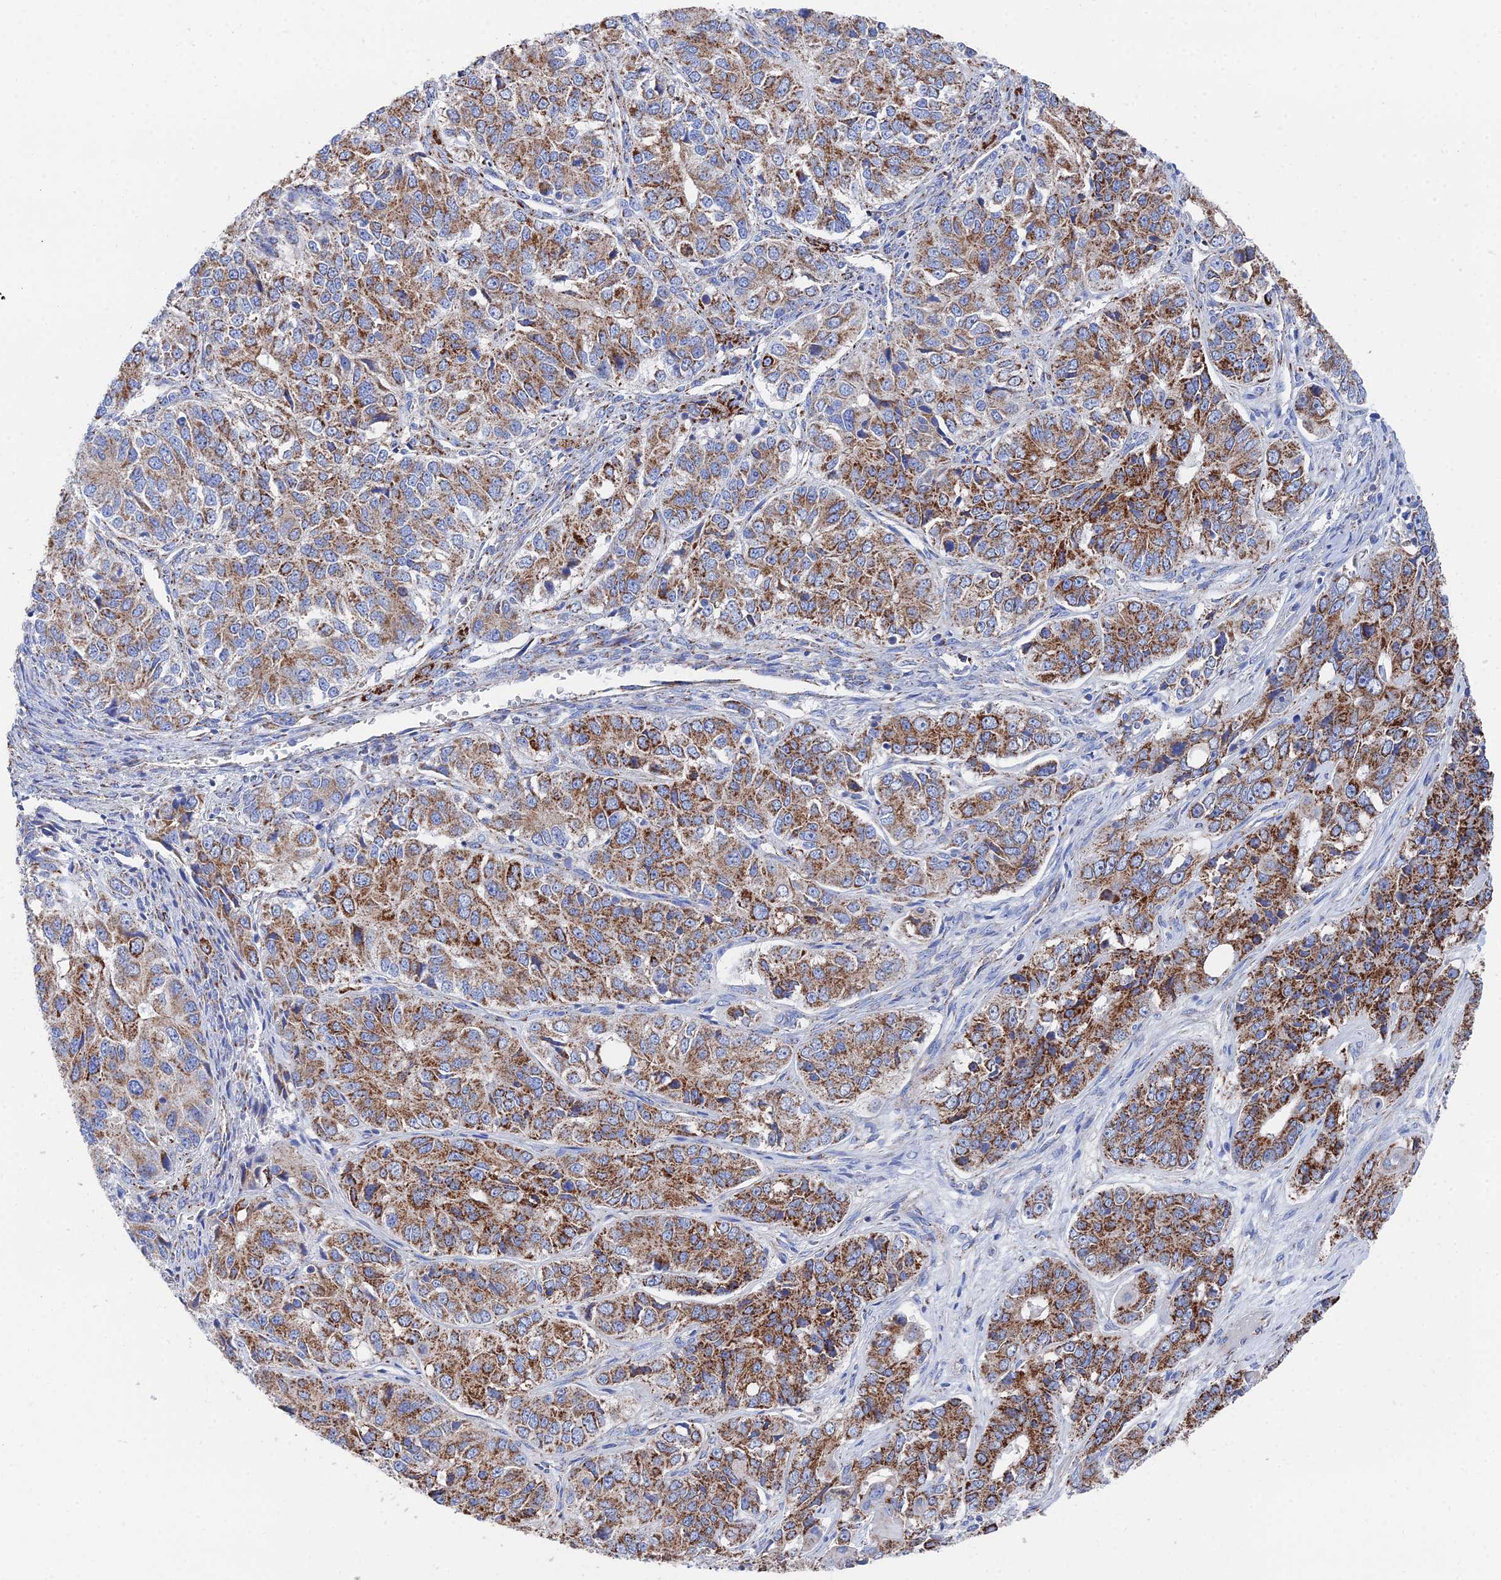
{"staining": {"intensity": "moderate", "quantity": ">75%", "location": "cytoplasmic/membranous"}, "tissue": "ovarian cancer", "cell_type": "Tumor cells", "image_type": "cancer", "snomed": [{"axis": "morphology", "description": "Carcinoma, endometroid"}, {"axis": "topography", "description": "Ovary"}], "caption": "Human endometroid carcinoma (ovarian) stained for a protein (brown) reveals moderate cytoplasmic/membranous positive staining in about >75% of tumor cells.", "gene": "IFT80", "patient": {"sex": "female", "age": 51}}